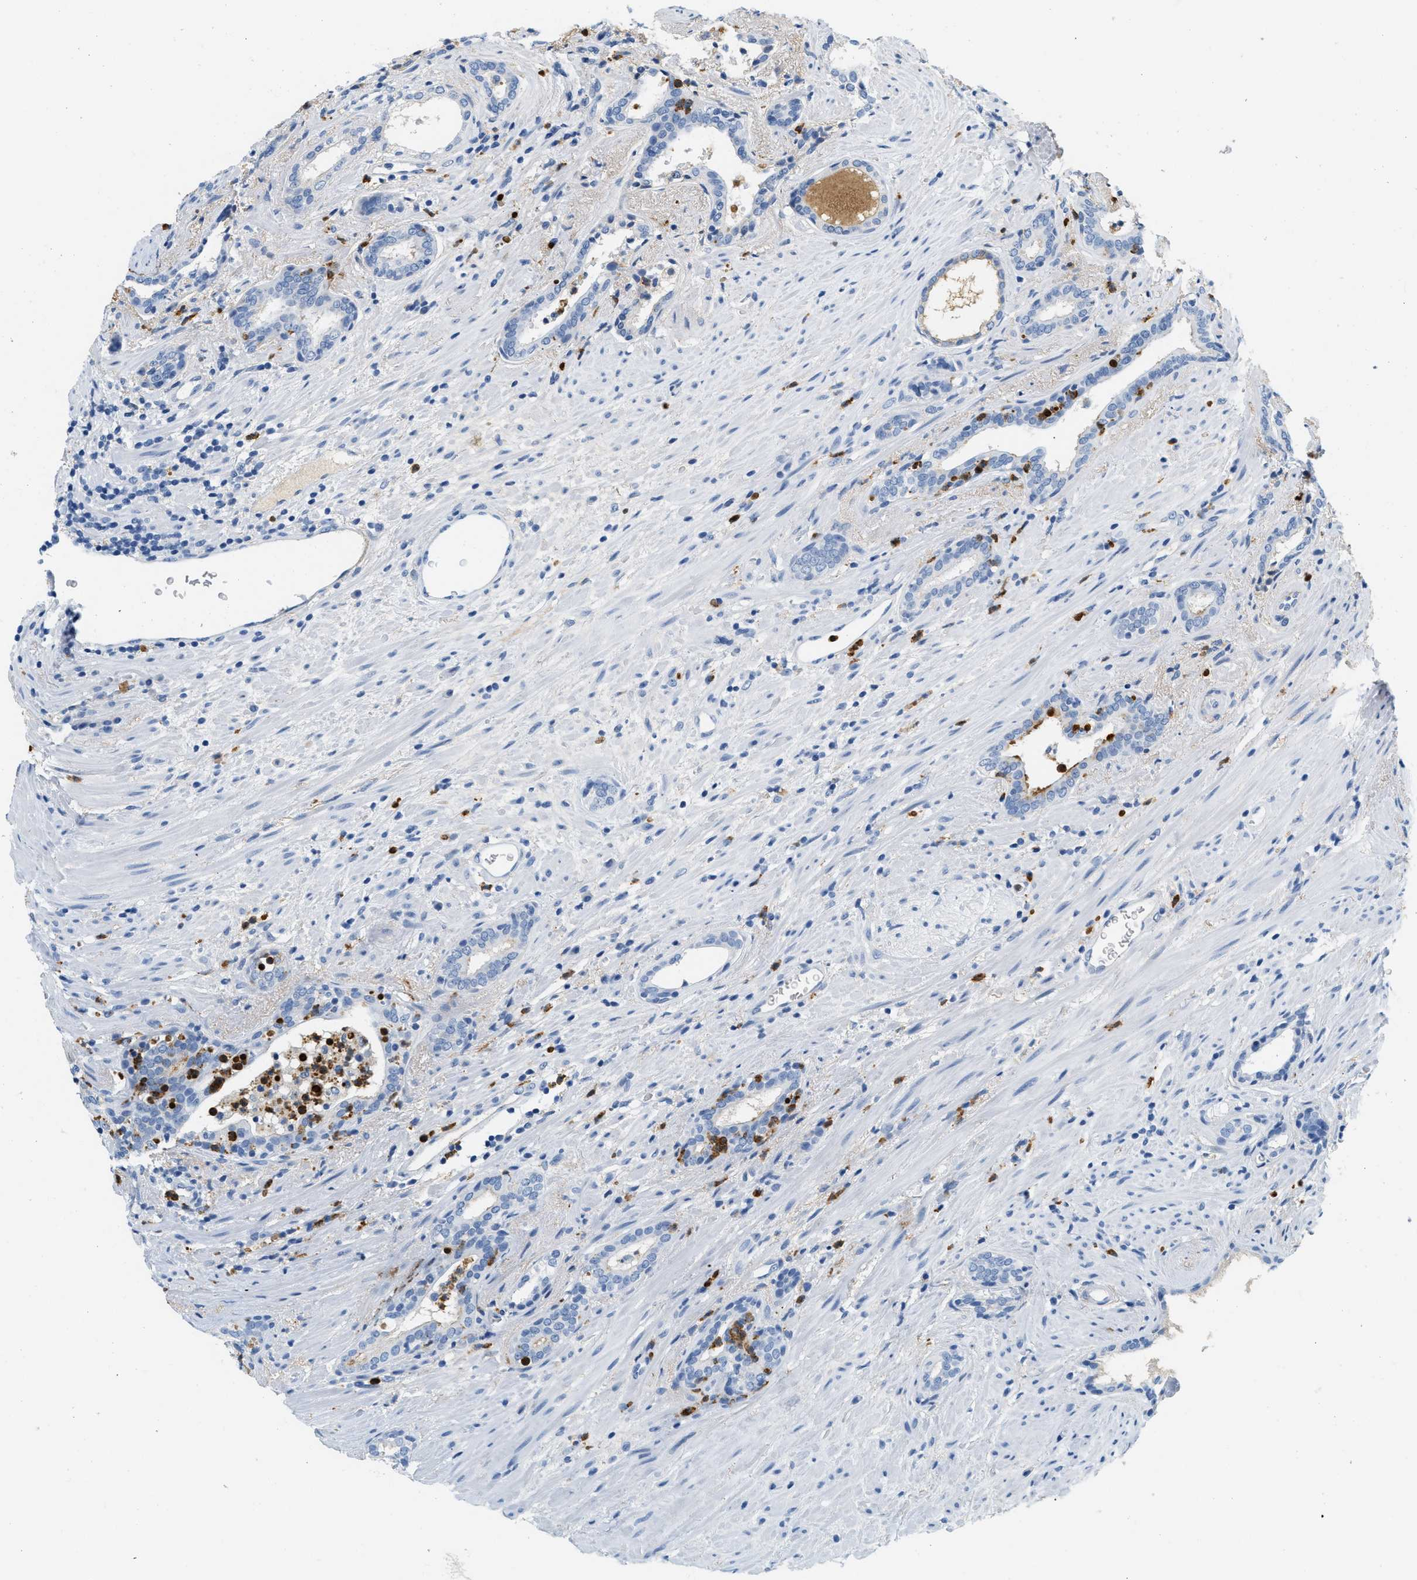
{"staining": {"intensity": "negative", "quantity": "none", "location": "none"}, "tissue": "prostate cancer", "cell_type": "Tumor cells", "image_type": "cancer", "snomed": [{"axis": "morphology", "description": "Adenocarcinoma, High grade"}, {"axis": "topography", "description": "Prostate"}], "caption": "Tumor cells are negative for protein expression in human adenocarcinoma (high-grade) (prostate).", "gene": "LCN2", "patient": {"sex": "male", "age": 71}}